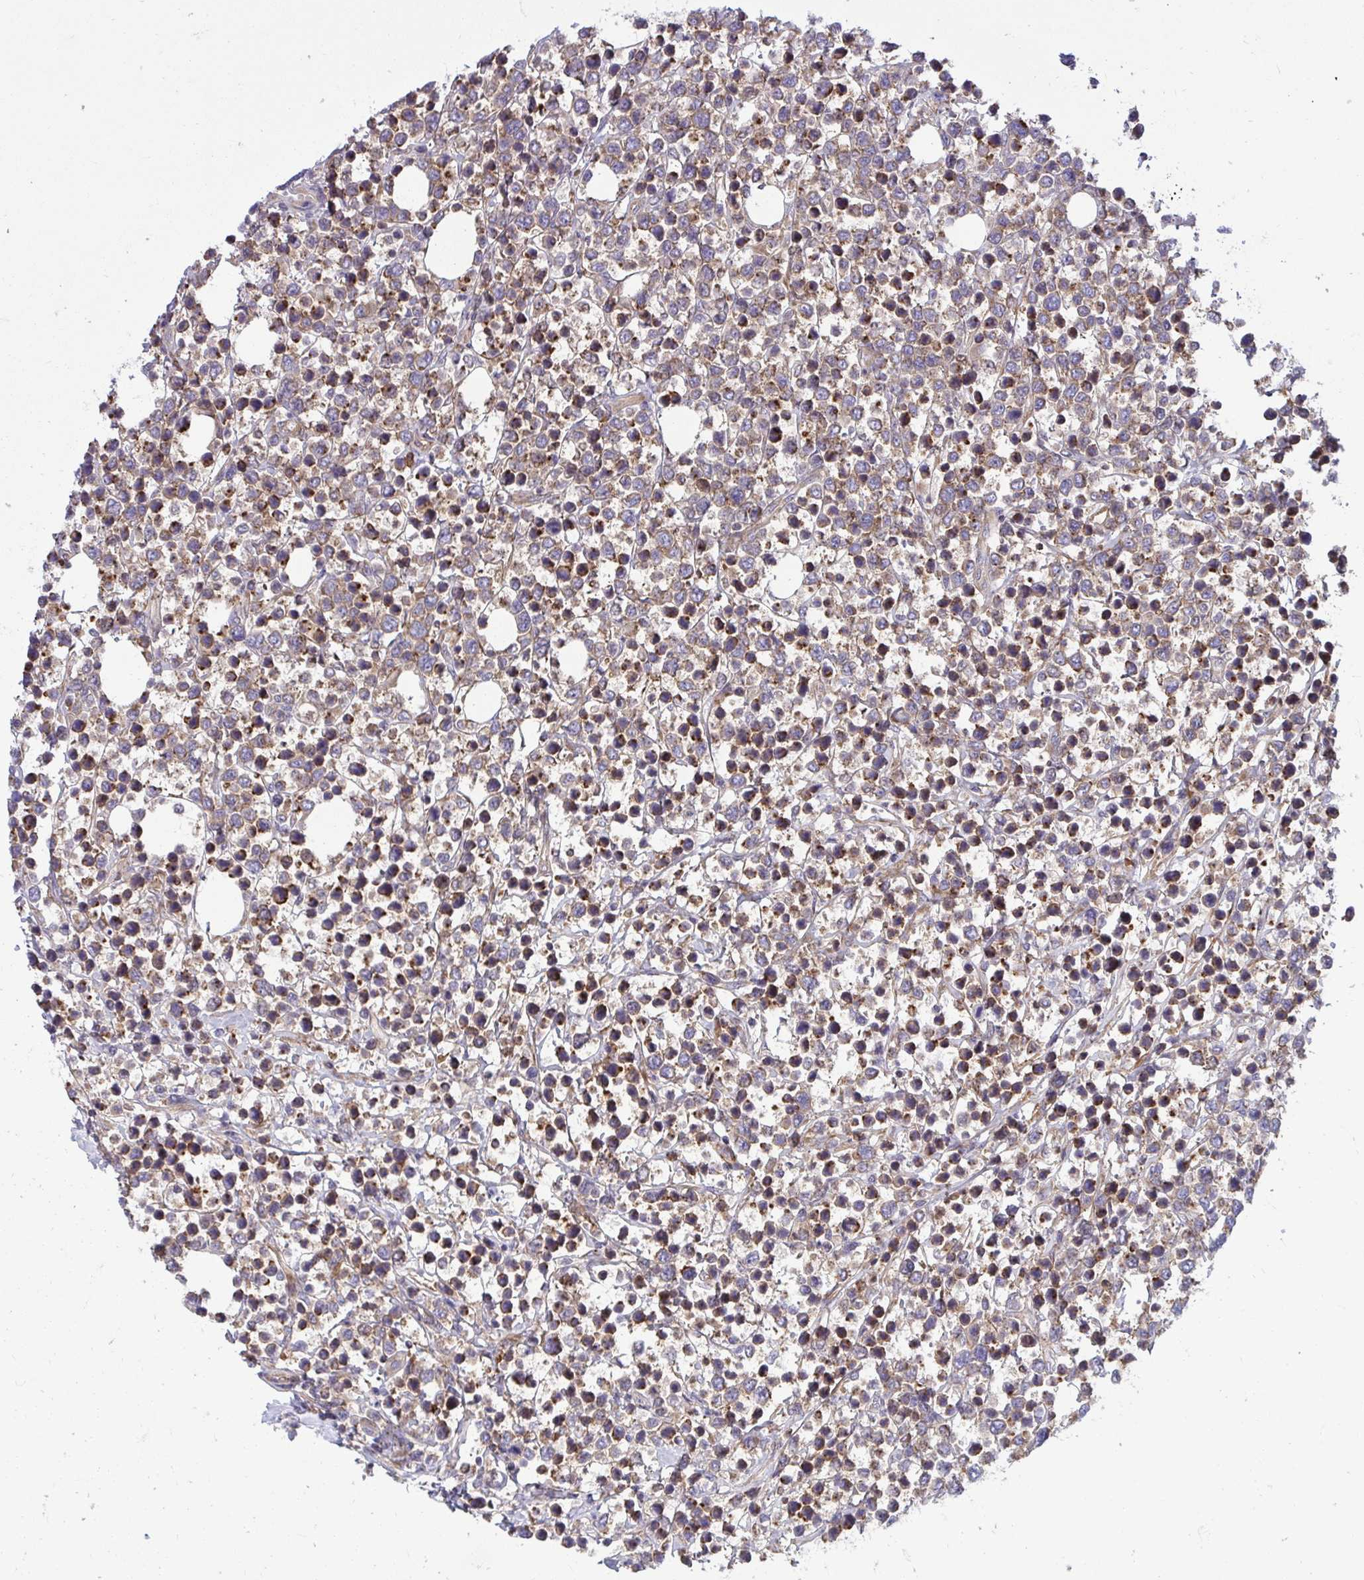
{"staining": {"intensity": "moderate", "quantity": ">75%", "location": "cytoplasmic/membranous"}, "tissue": "lymphoma", "cell_type": "Tumor cells", "image_type": "cancer", "snomed": [{"axis": "morphology", "description": "Malignant lymphoma, non-Hodgkin's type, Low grade"}, {"axis": "topography", "description": "Lymph node"}], "caption": "Brown immunohistochemical staining in human lymphoma shows moderate cytoplasmic/membranous positivity in approximately >75% of tumor cells.", "gene": "GFPT2", "patient": {"sex": "male", "age": 60}}